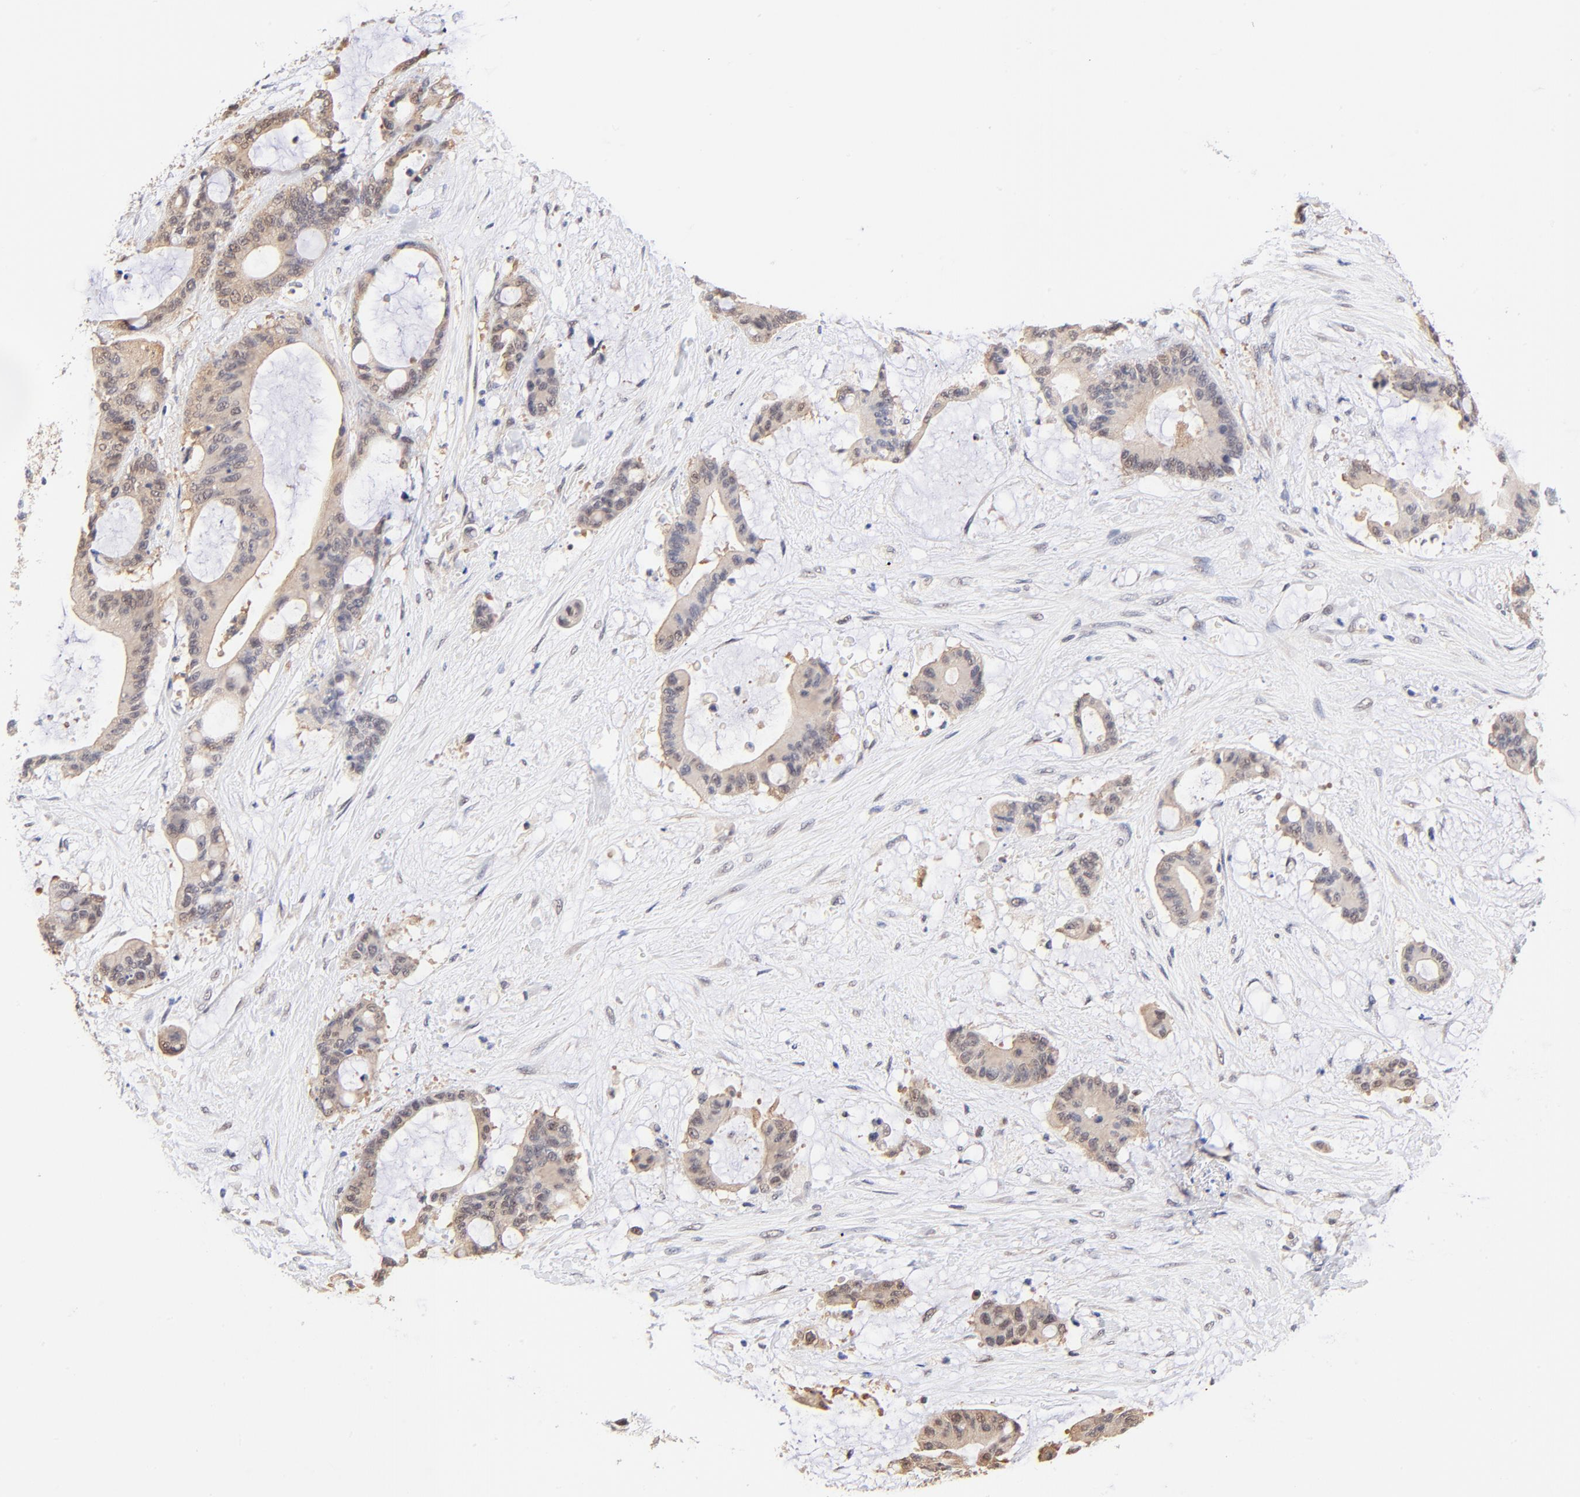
{"staining": {"intensity": "weak", "quantity": ">75%", "location": "cytoplasmic/membranous"}, "tissue": "liver cancer", "cell_type": "Tumor cells", "image_type": "cancer", "snomed": [{"axis": "morphology", "description": "Cholangiocarcinoma"}, {"axis": "topography", "description": "Liver"}], "caption": "A brown stain highlights weak cytoplasmic/membranous positivity of a protein in liver cancer tumor cells. (DAB (3,3'-diaminobenzidine) IHC, brown staining for protein, blue staining for nuclei).", "gene": "TXNL1", "patient": {"sex": "female", "age": 73}}